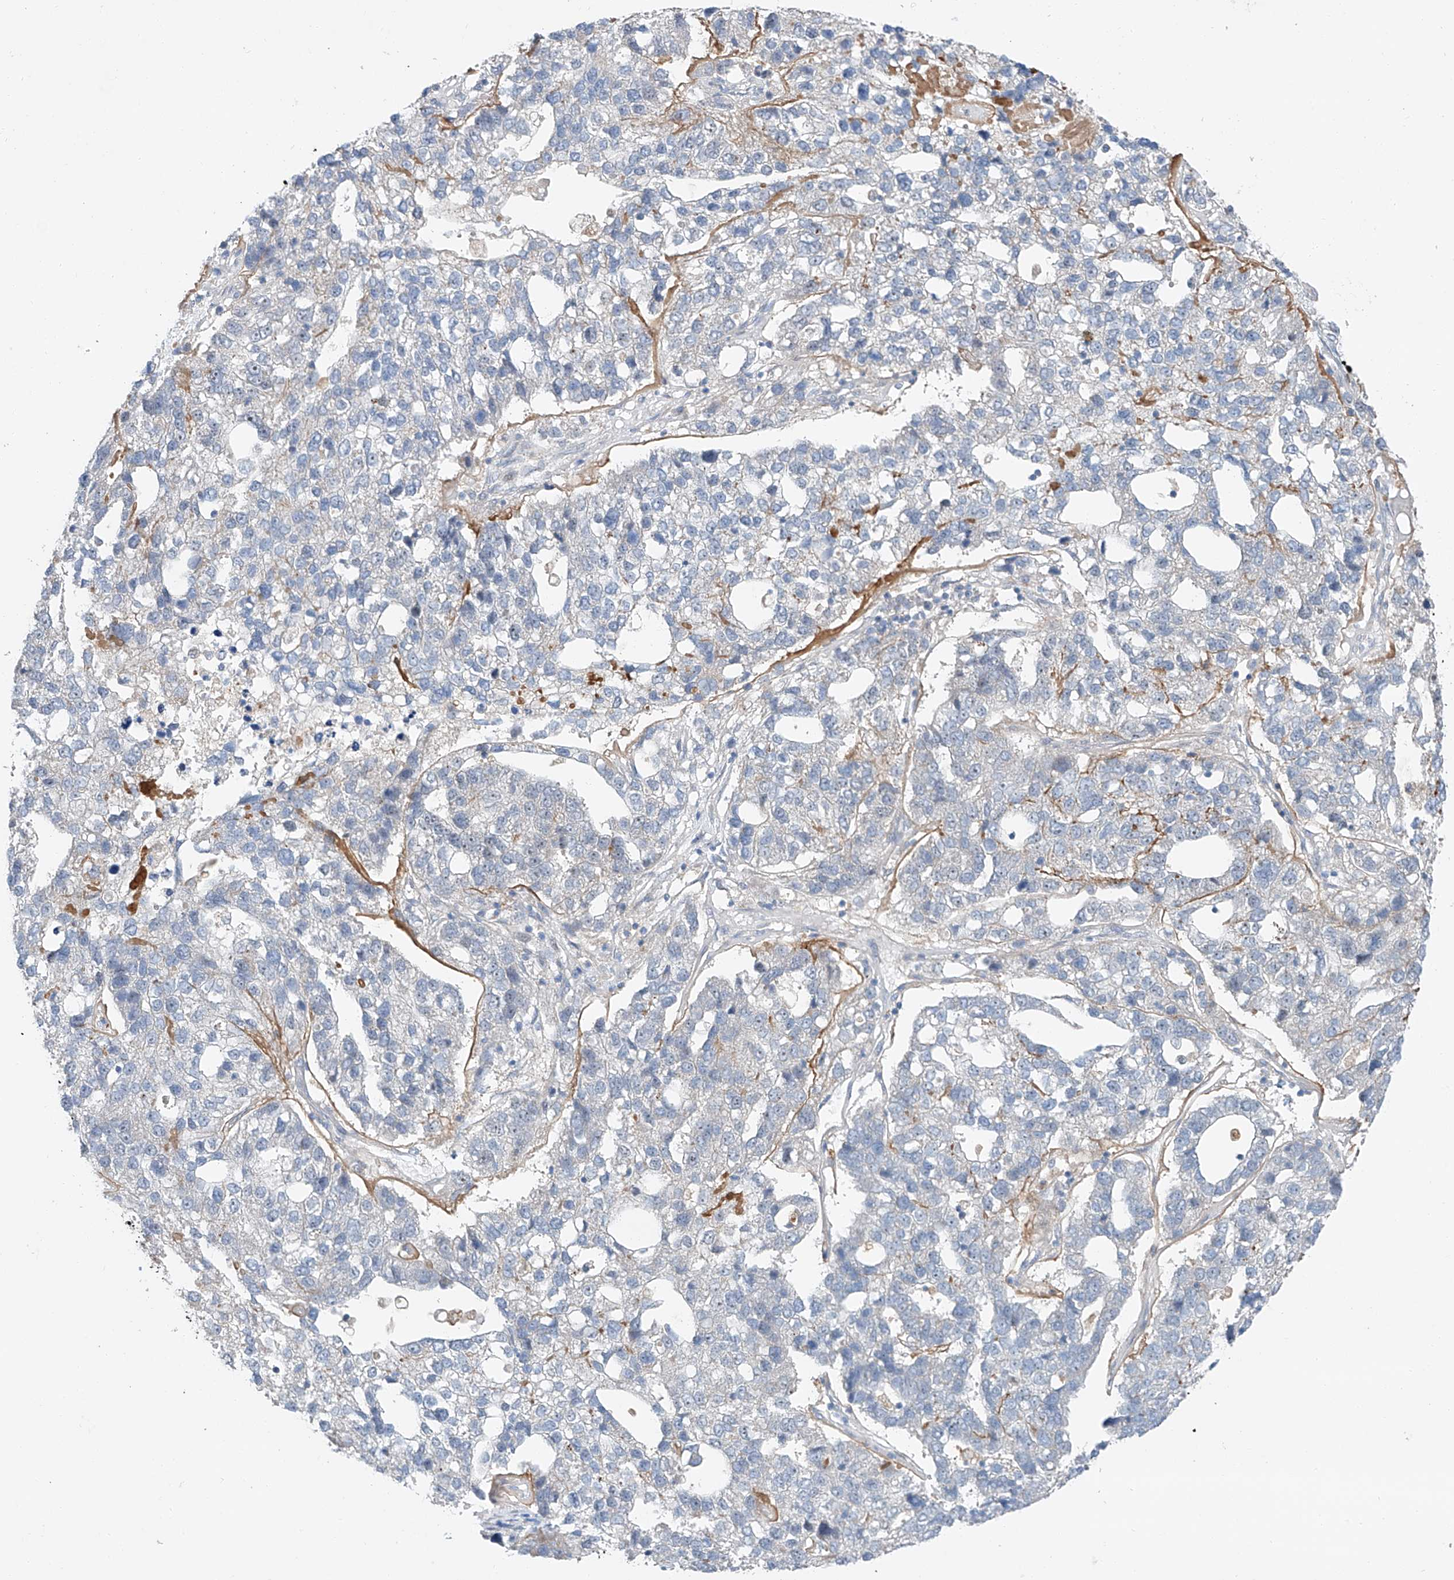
{"staining": {"intensity": "negative", "quantity": "none", "location": "none"}, "tissue": "pancreatic cancer", "cell_type": "Tumor cells", "image_type": "cancer", "snomed": [{"axis": "morphology", "description": "Adenocarcinoma, NOS"}, {"axis": "topography", "description": "Pancreas"}], "caption": "Tumor cells are negative for protein expression in human adenocarcinoma (pancreatic).", "gene": "CLDND1", "patient": {"sex": "female", "age": 61}}